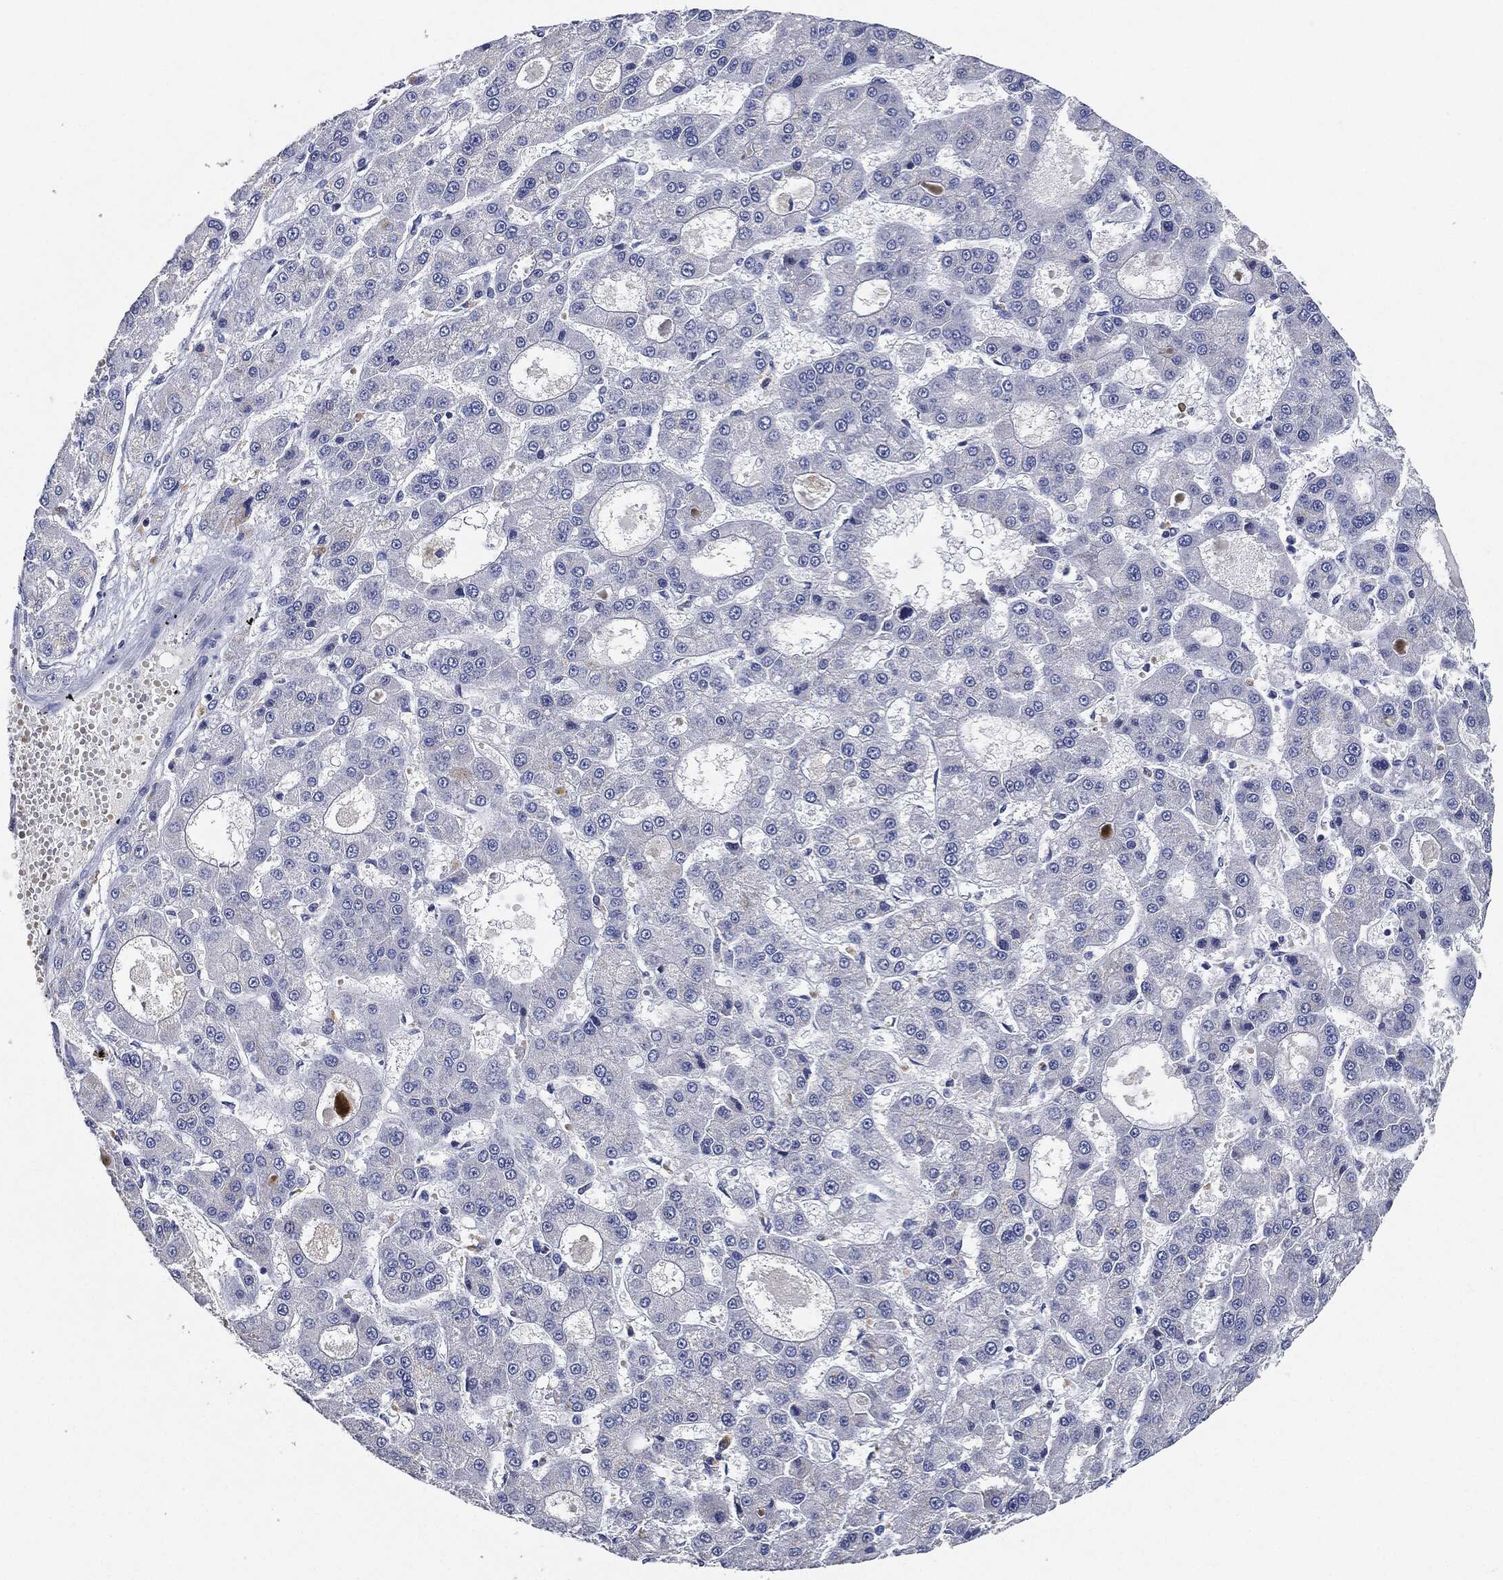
{"staining": {"intensity": "negative", "quantity": "none", "location": "none"}, "tissue": "liver cancer", "cell_type": "Tumor cells", "image_type": "cancer", "snomed": [{"axis": "morphology", "description": "Carcinoma, Hepatocellular, NOS"}, {"axis": "topography", "description": "Liver"}], "caption": "IHC of human hepatocellular carcinoma (liver) reveals no positivity in tumor cells.", "gene": "NTRK1", "patient": {"sex": "male", "age": 70}}